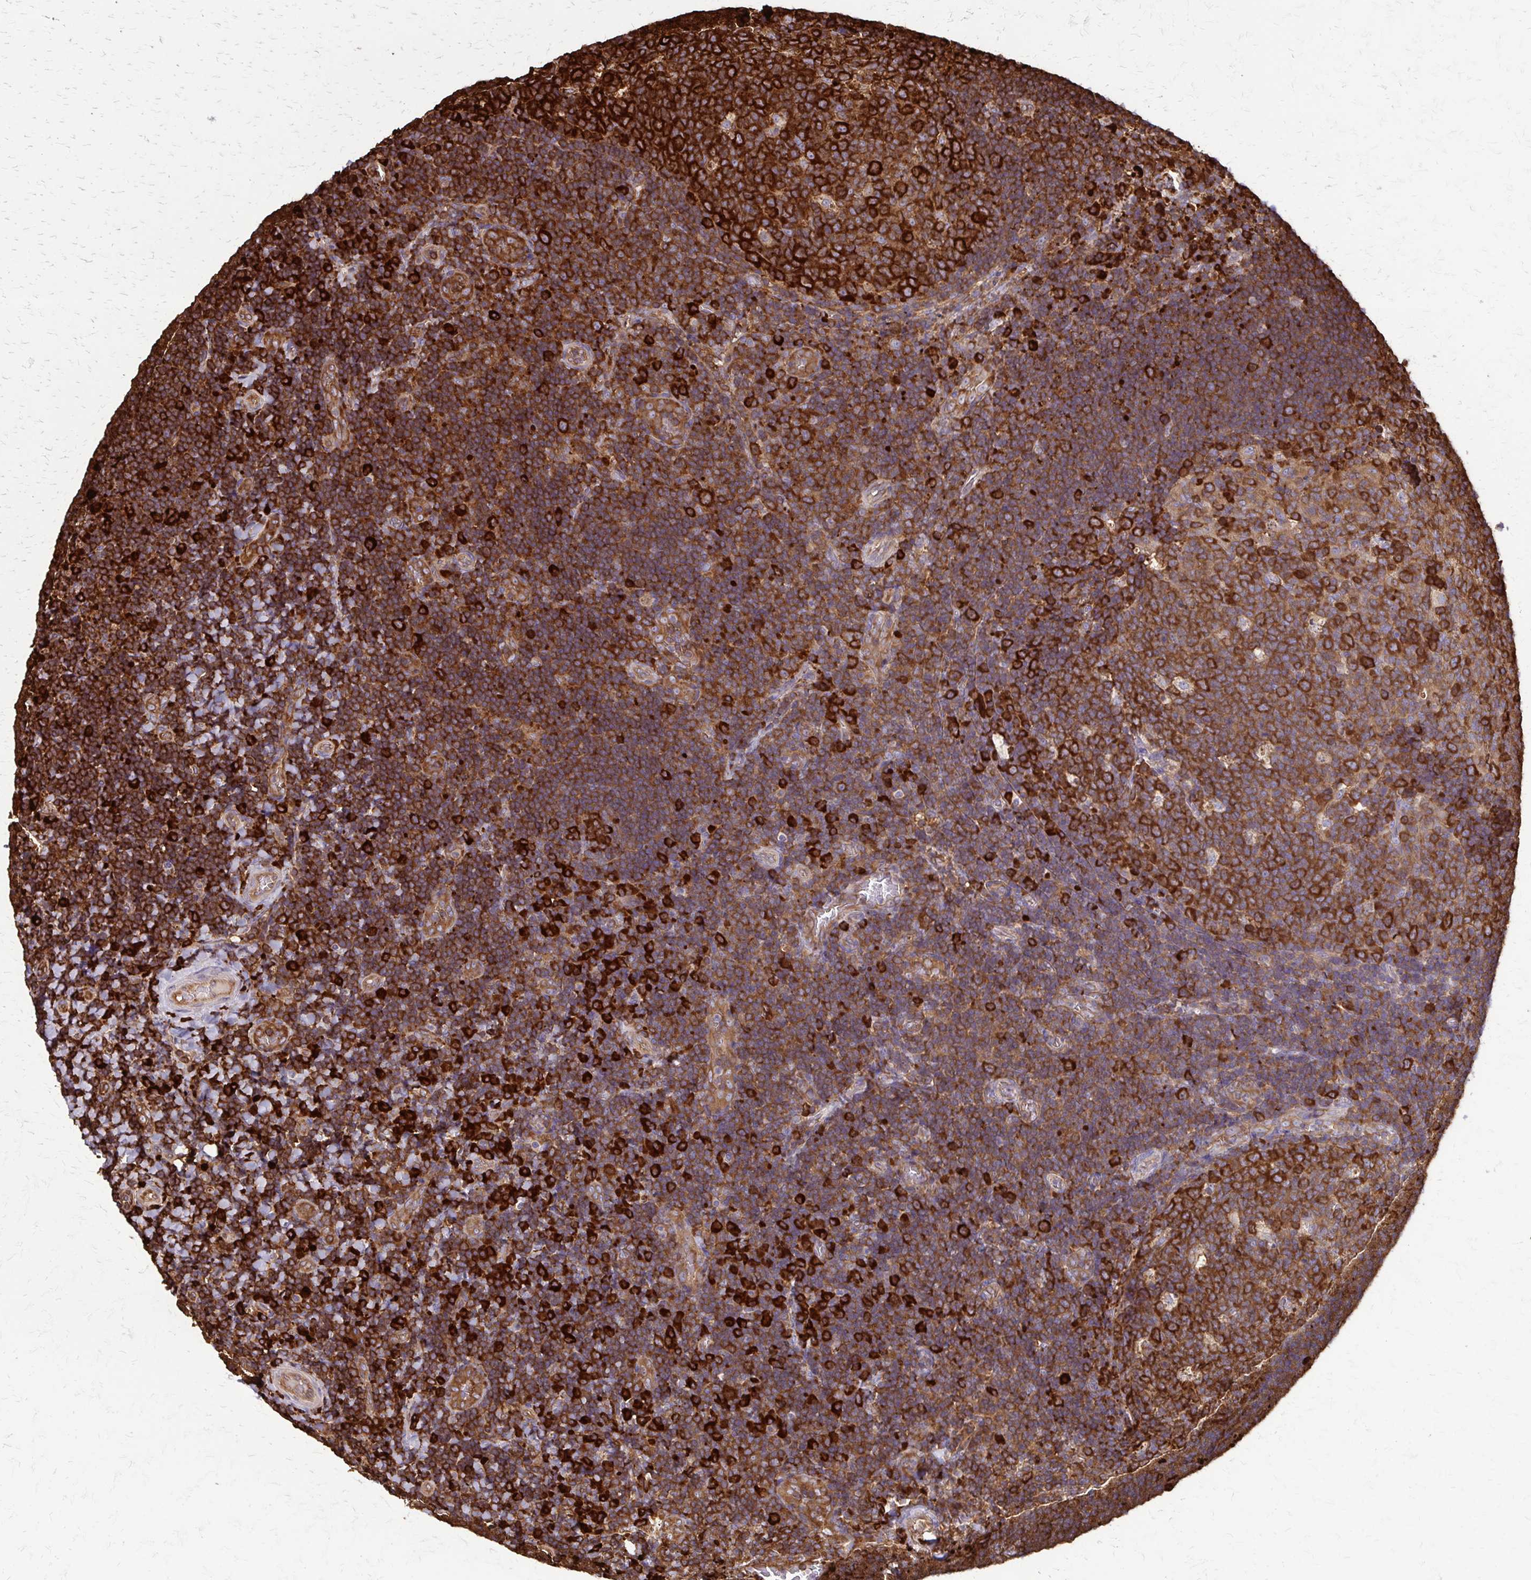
{"staining": {"intensity": "strong", "quantity": ">75%", "location": "cytoplasmic/membranous"}, "tissue": "tonsil", "cell_type": "Germinal center cells", "image_type": "normal", "snomed": [{"axis": "morphology", "description": "Normal tissue, NOS"}, {"axis": "topography", "description": "Tonsil"}], "caption": "Immunohistochemical staining of unremarkable tonsil reveals >75% levels of strong cytoplasmic/membranous protein positivity in about >75% of germinal center cells.", "gene": "EEF2", "patient": {"sex": "male", "age": 17}}